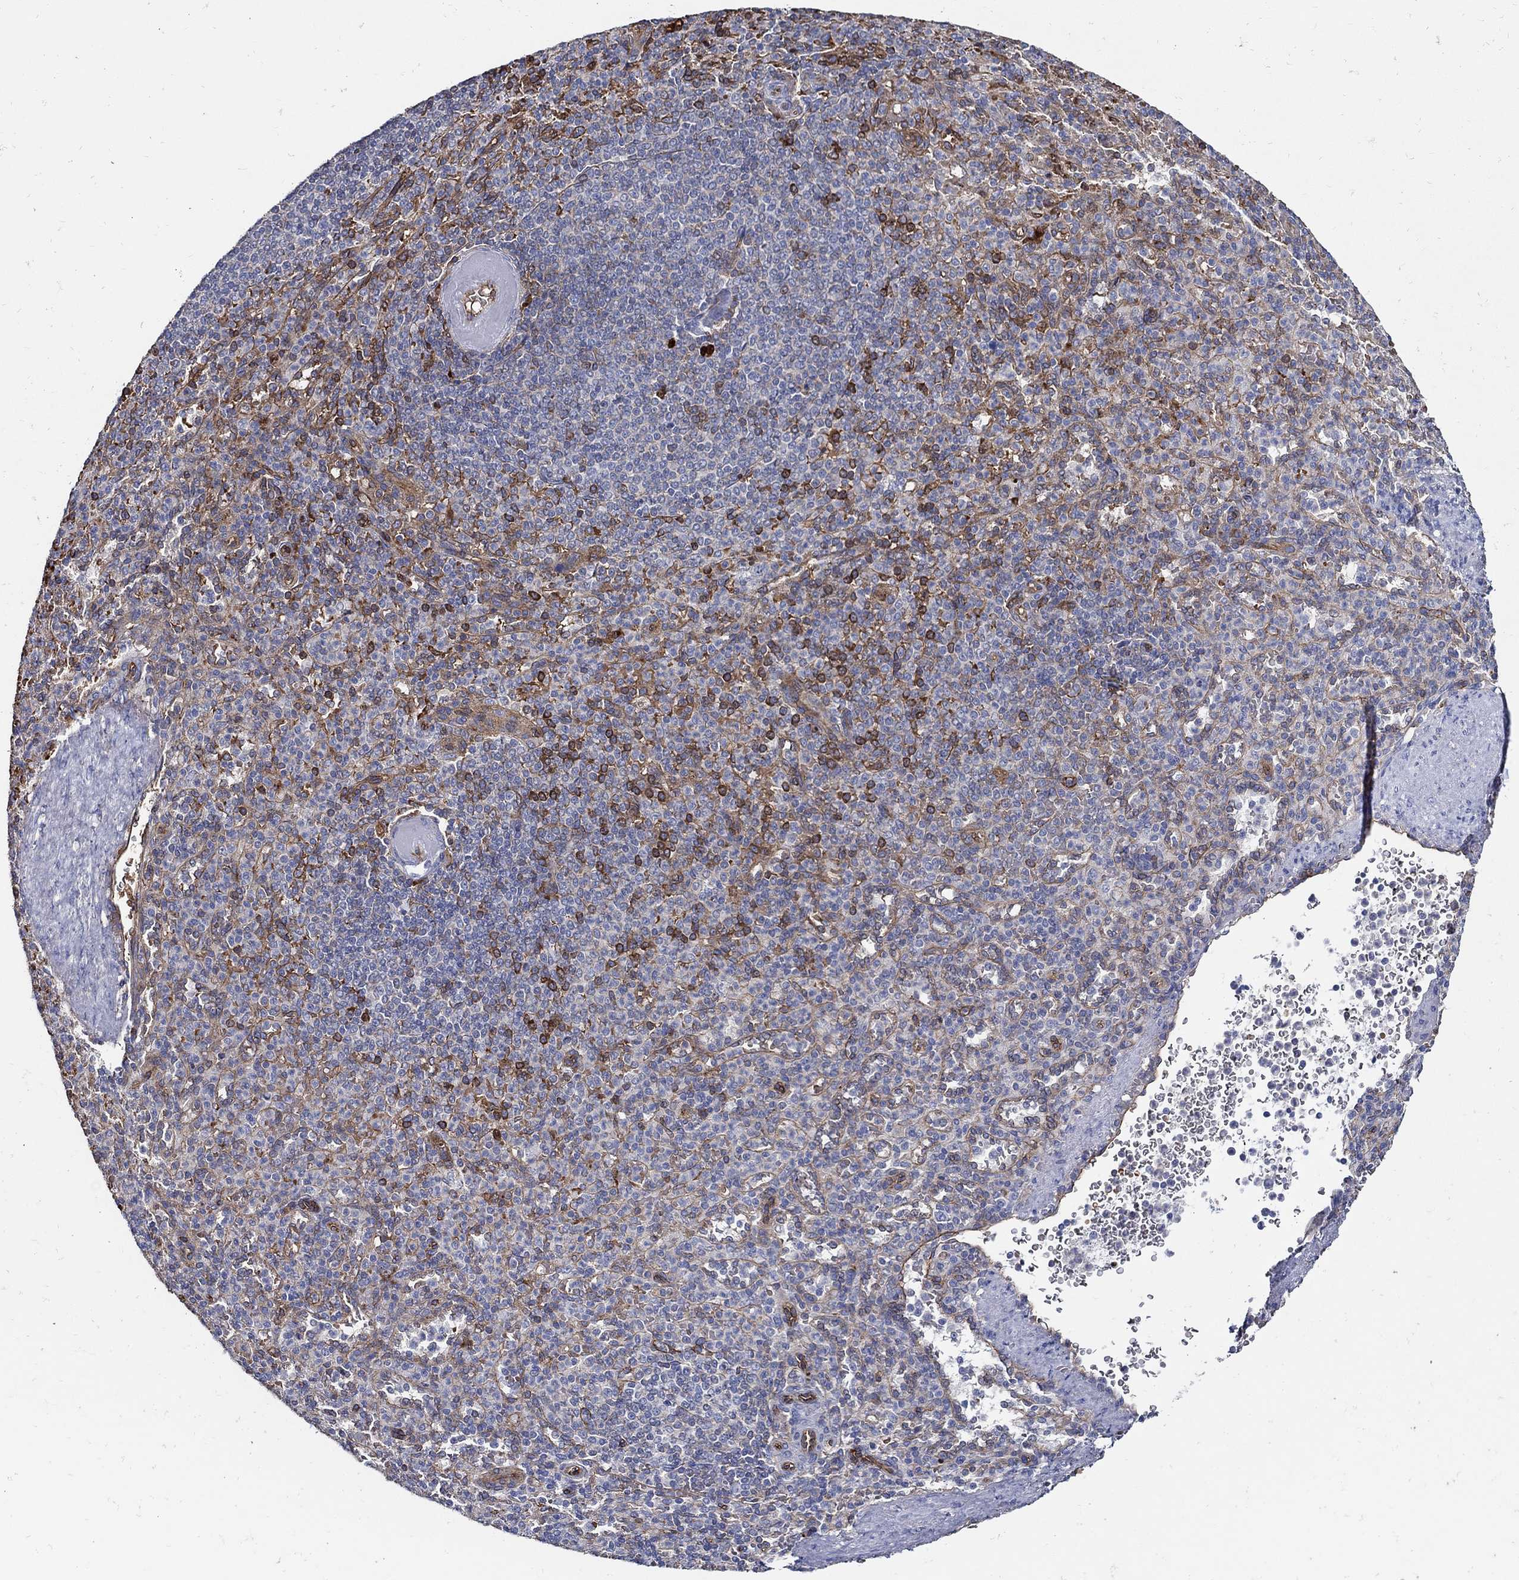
{"staining": {"intensity": "strong", "quantity": "<25%", "location": "cytoplasmic/membranous"}, "tissue": "spleen", "cell_type": "Cells in red pulp", "image_type": "normal", "snomed": [{"axis": "morphology", "description": "Normal tissue, NOS"}, {"axis": "topography", "description": "Spleen"}], "caption": "Spleen stained with DAB immunohistochemistry shows medium levels of strong cytoplasmic/membranous expression in approximately <25% of cells in red pulp. Immunohistochemistry stains the protein in brown and the nuclei are stained blue.", "gene": "APBB3", "patient": {"sex": "female", "age": 74}}